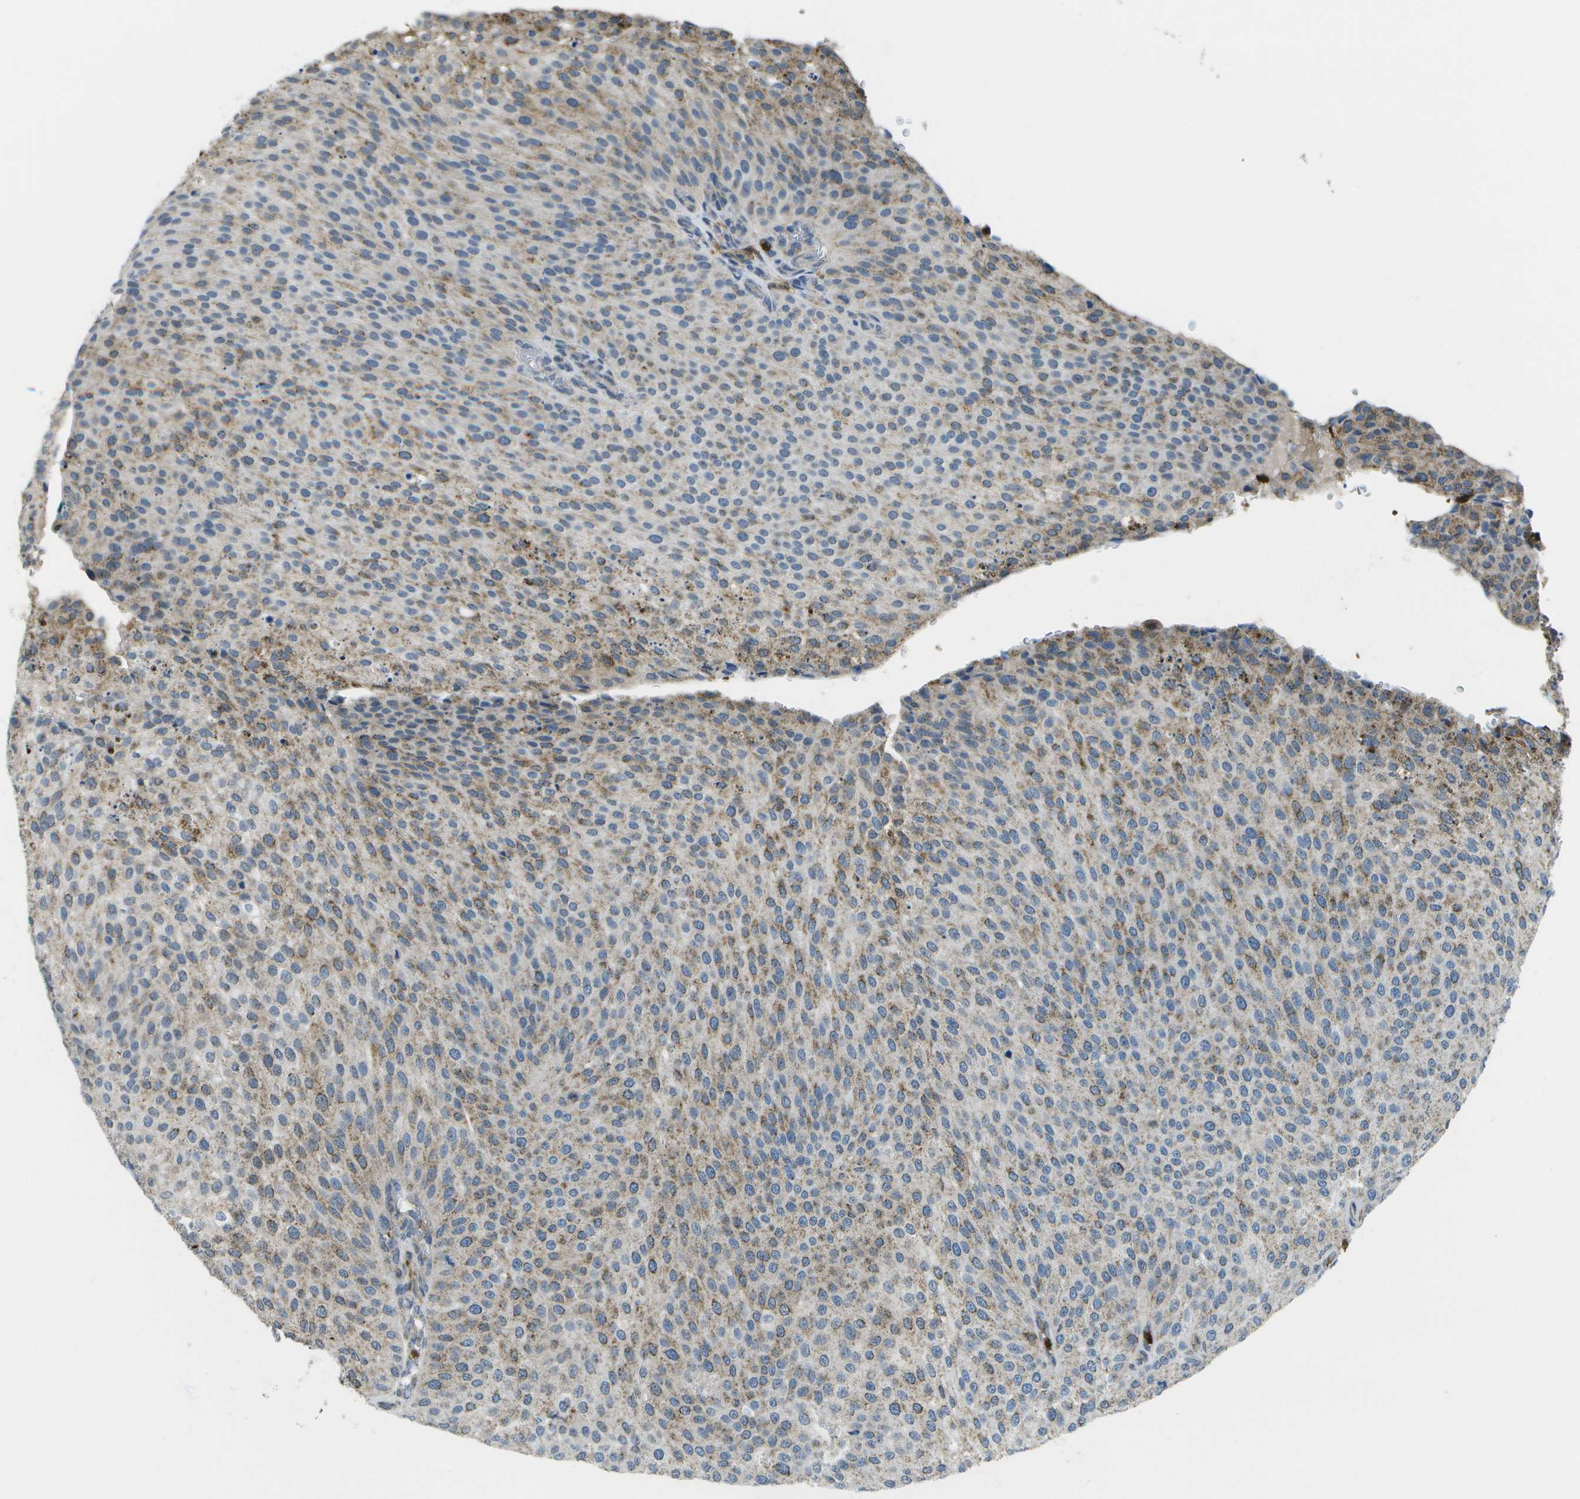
{"staining": {"intensity": "weak", "quantity": "25%-75%", "location": "cytoplasmic/membranous"}, "tissue": "urothelial cancer", "cell_type": "Tumor cells", "image_type": "cancer", "snomed": [{"axis": "morphology", "description": "Urothelial carcinoma, Low grade"}, {"axis": "topography", "description": "Smooth muscle"}, {"axis": "topography", "description": "Urinary bladder"}], "caption": "Brown immunohistochemical staining in urothelial cancer shows weak cytoplasmic/membranous positivity in about 25%-75% of tumor cells.", "gene": "CACHD1", "patient": {"sex": "male", "age": 60}}